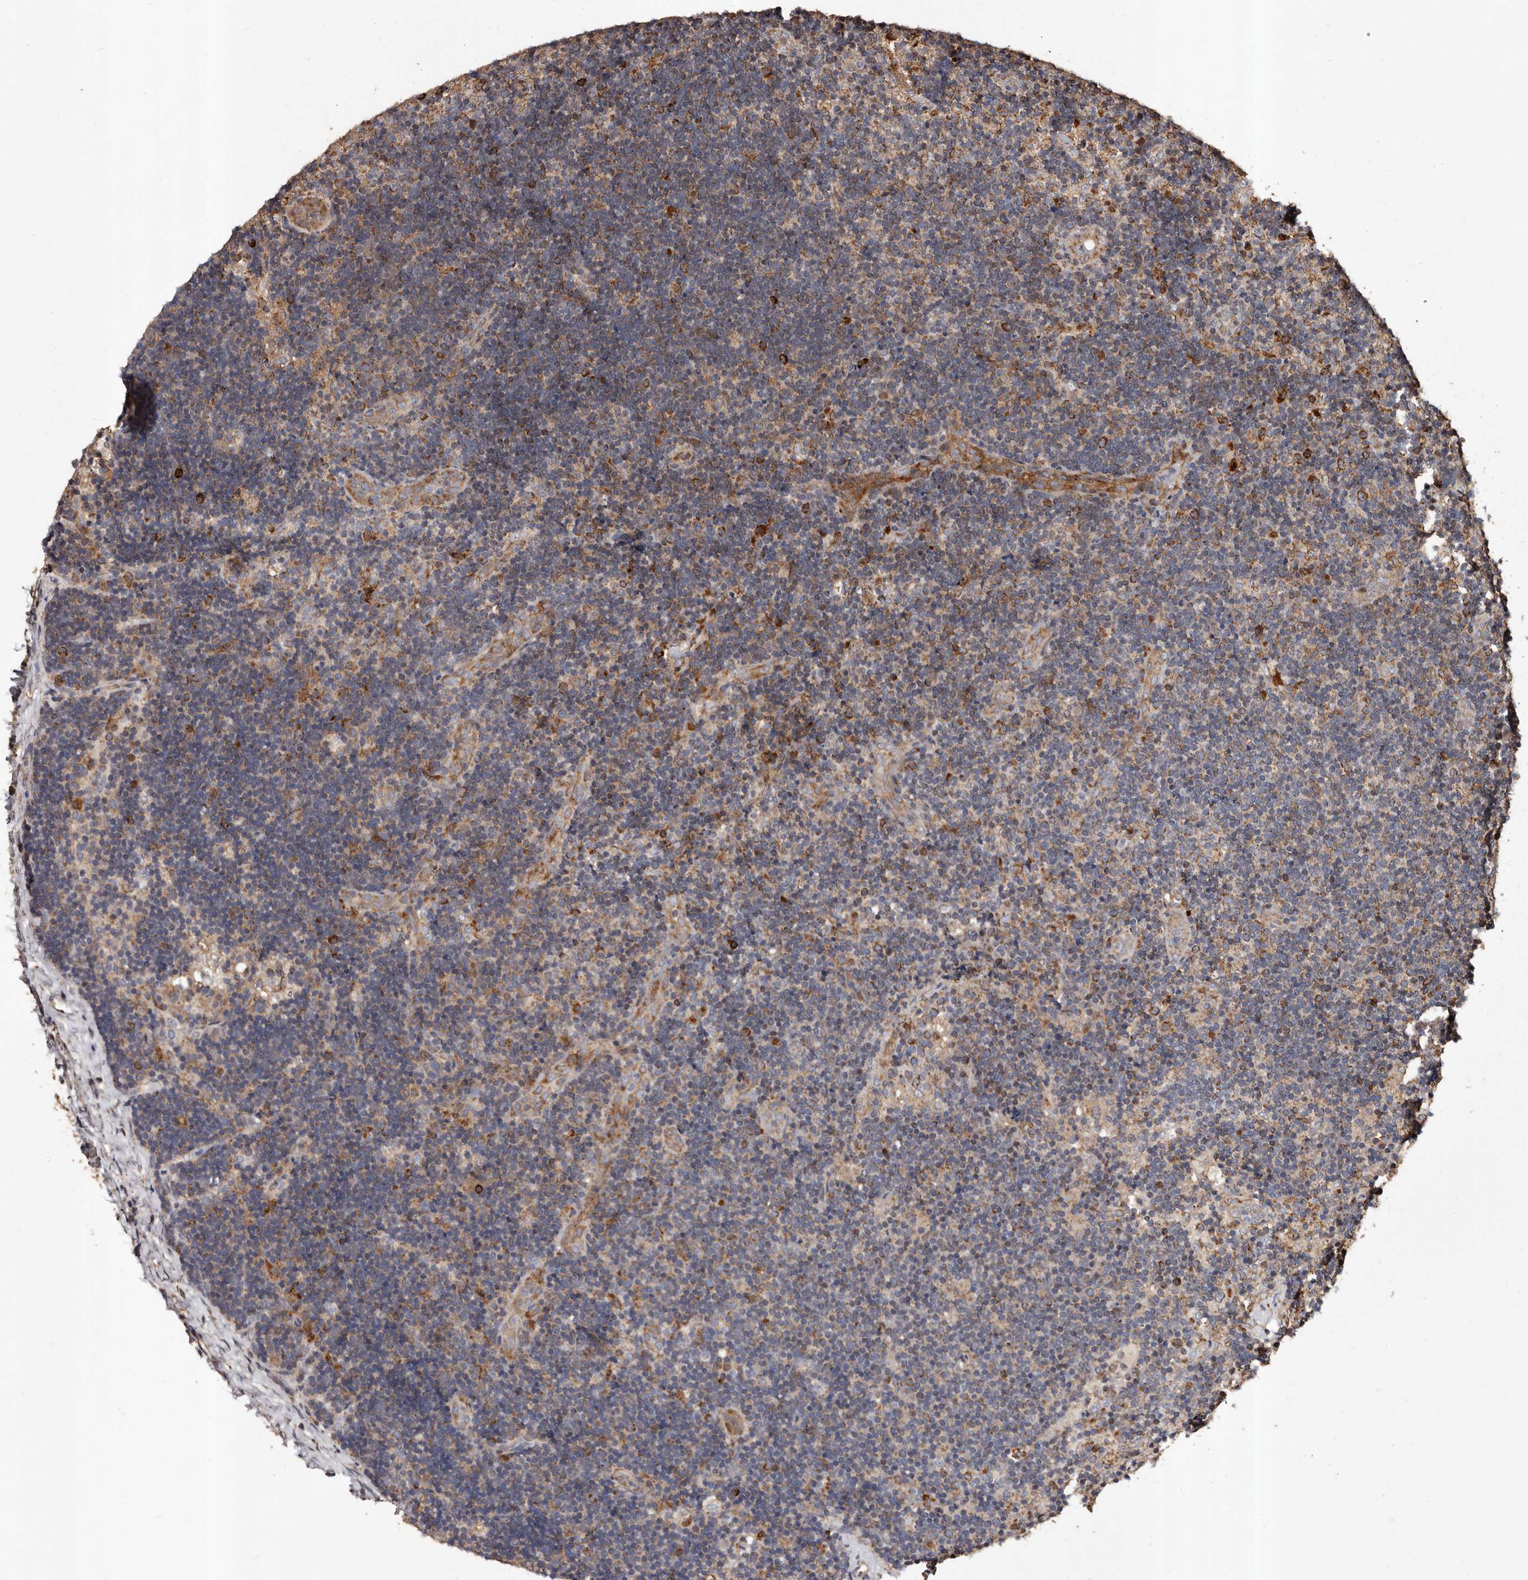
{"staining": {"intensity": "moderate", "quantity": "25%-75%", "location": "cytoplasmic/membranous"}, "tissue": "lymph node", "cell_type": "Germinal center cells", "image_type": "normal", "snomed": [{"axis": "morphology", "description": "Normal tissue, NOS"}, {"axis": "topography", "description": "Lymph node"}], "caption": "Lymph node stained with DAB immunohistochemistry displays medium levels of moderate cytoplasmic/membranous positivity in approximately 25%-75% of germinal center cells.", "gene": "STEAP2", "patient": {"sex": "female", "age": 22}}